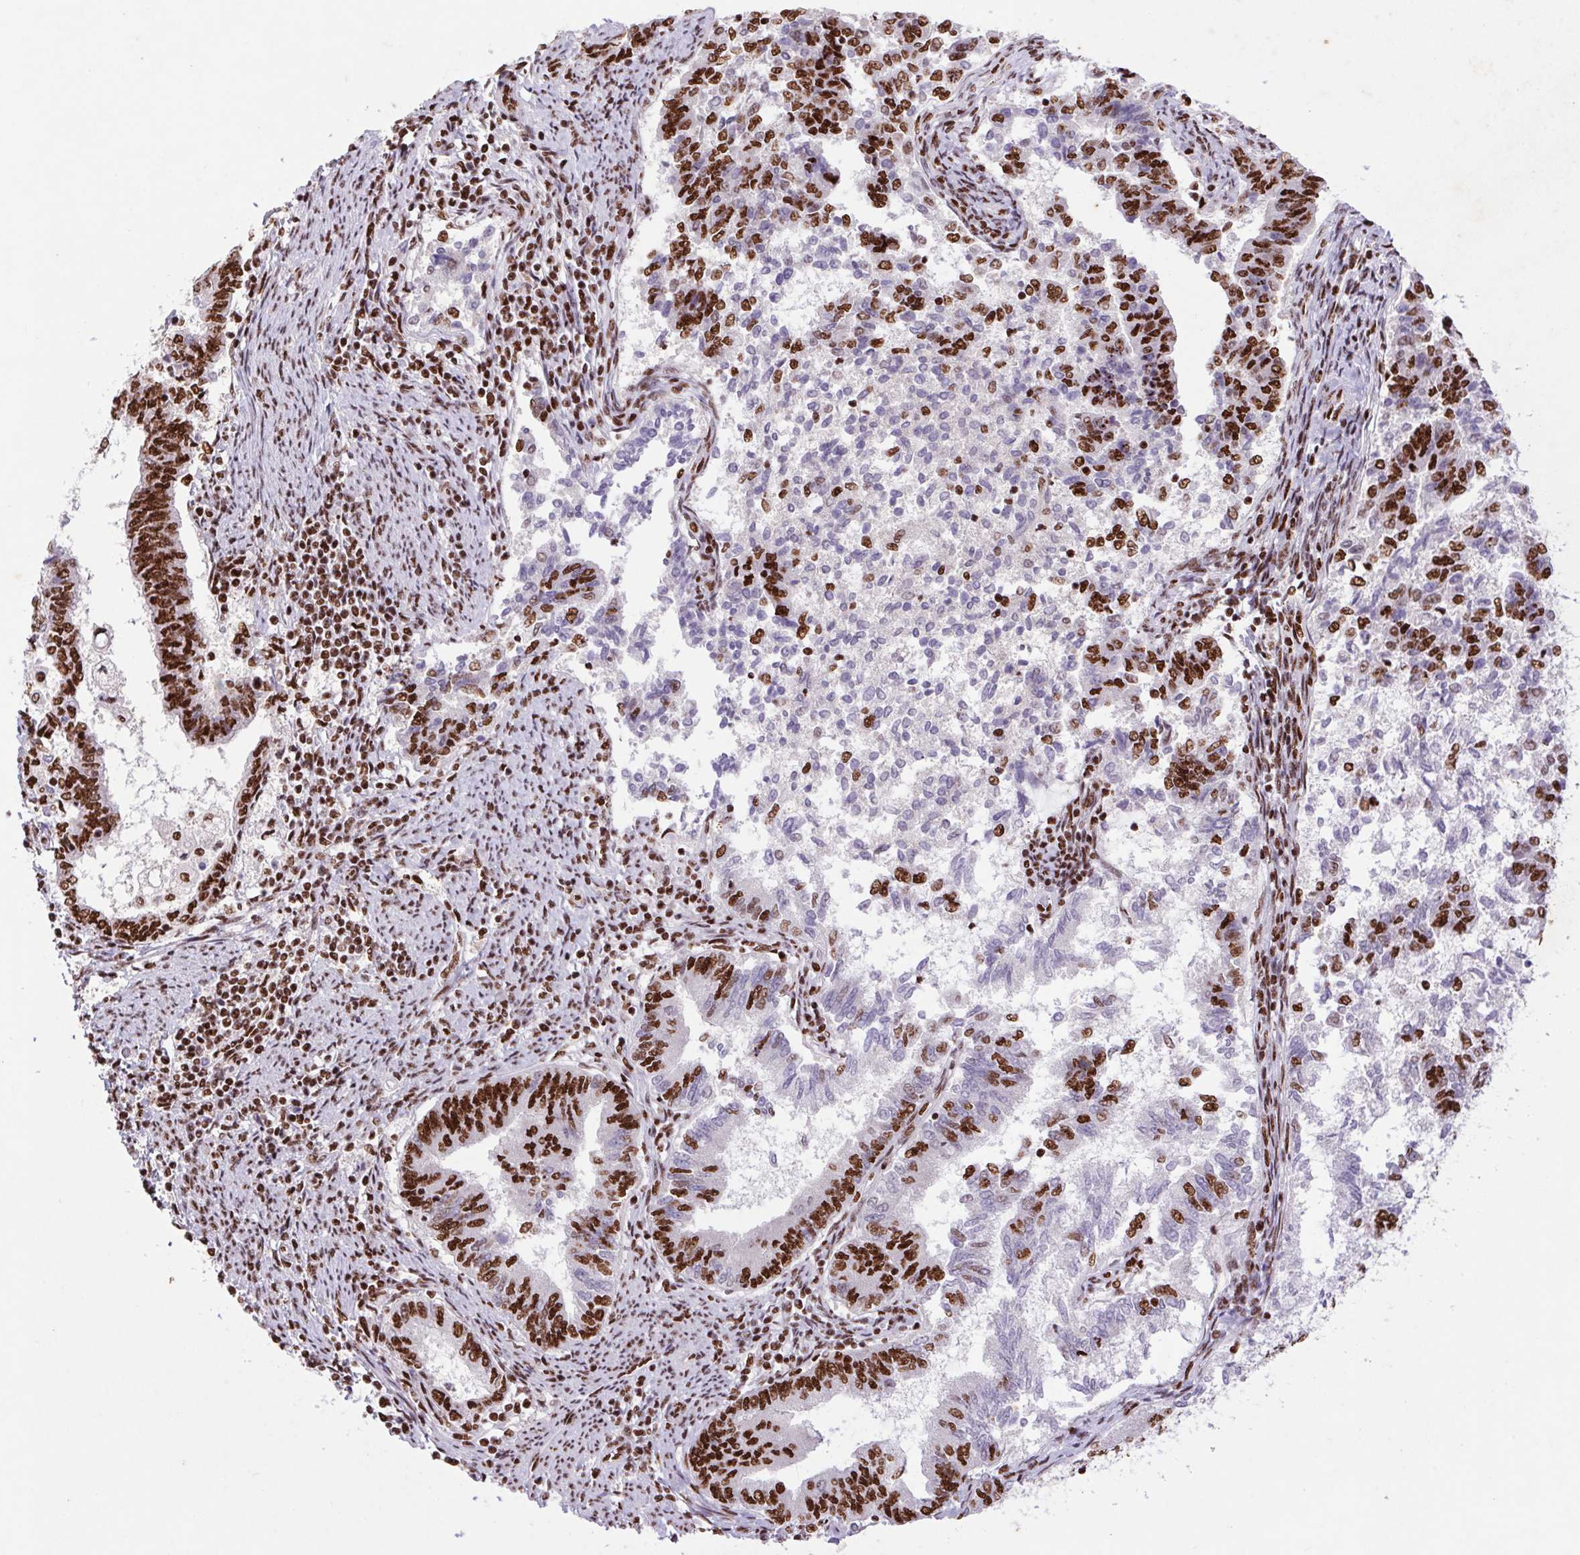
{"staining": {"intensity": "strong", "quantity": ">75%", "location": "nuclear"}, "tissue": "endometrial cancer", "cell_type": "Tumor cells", "image_type": "cancer", "snomed": [{"axis": "morphology", "description": "Adenocarcinoma, NOS"}, {"axis": "topography", "description": "Endometrium"}], "caption": "Tumor cells display high levels of strong nuclear staining in about >75% of cells in human endometrial adenocarcinoma.", "gene": "LDLRAD4", "patient": {"sex": "female", "age": 65}}